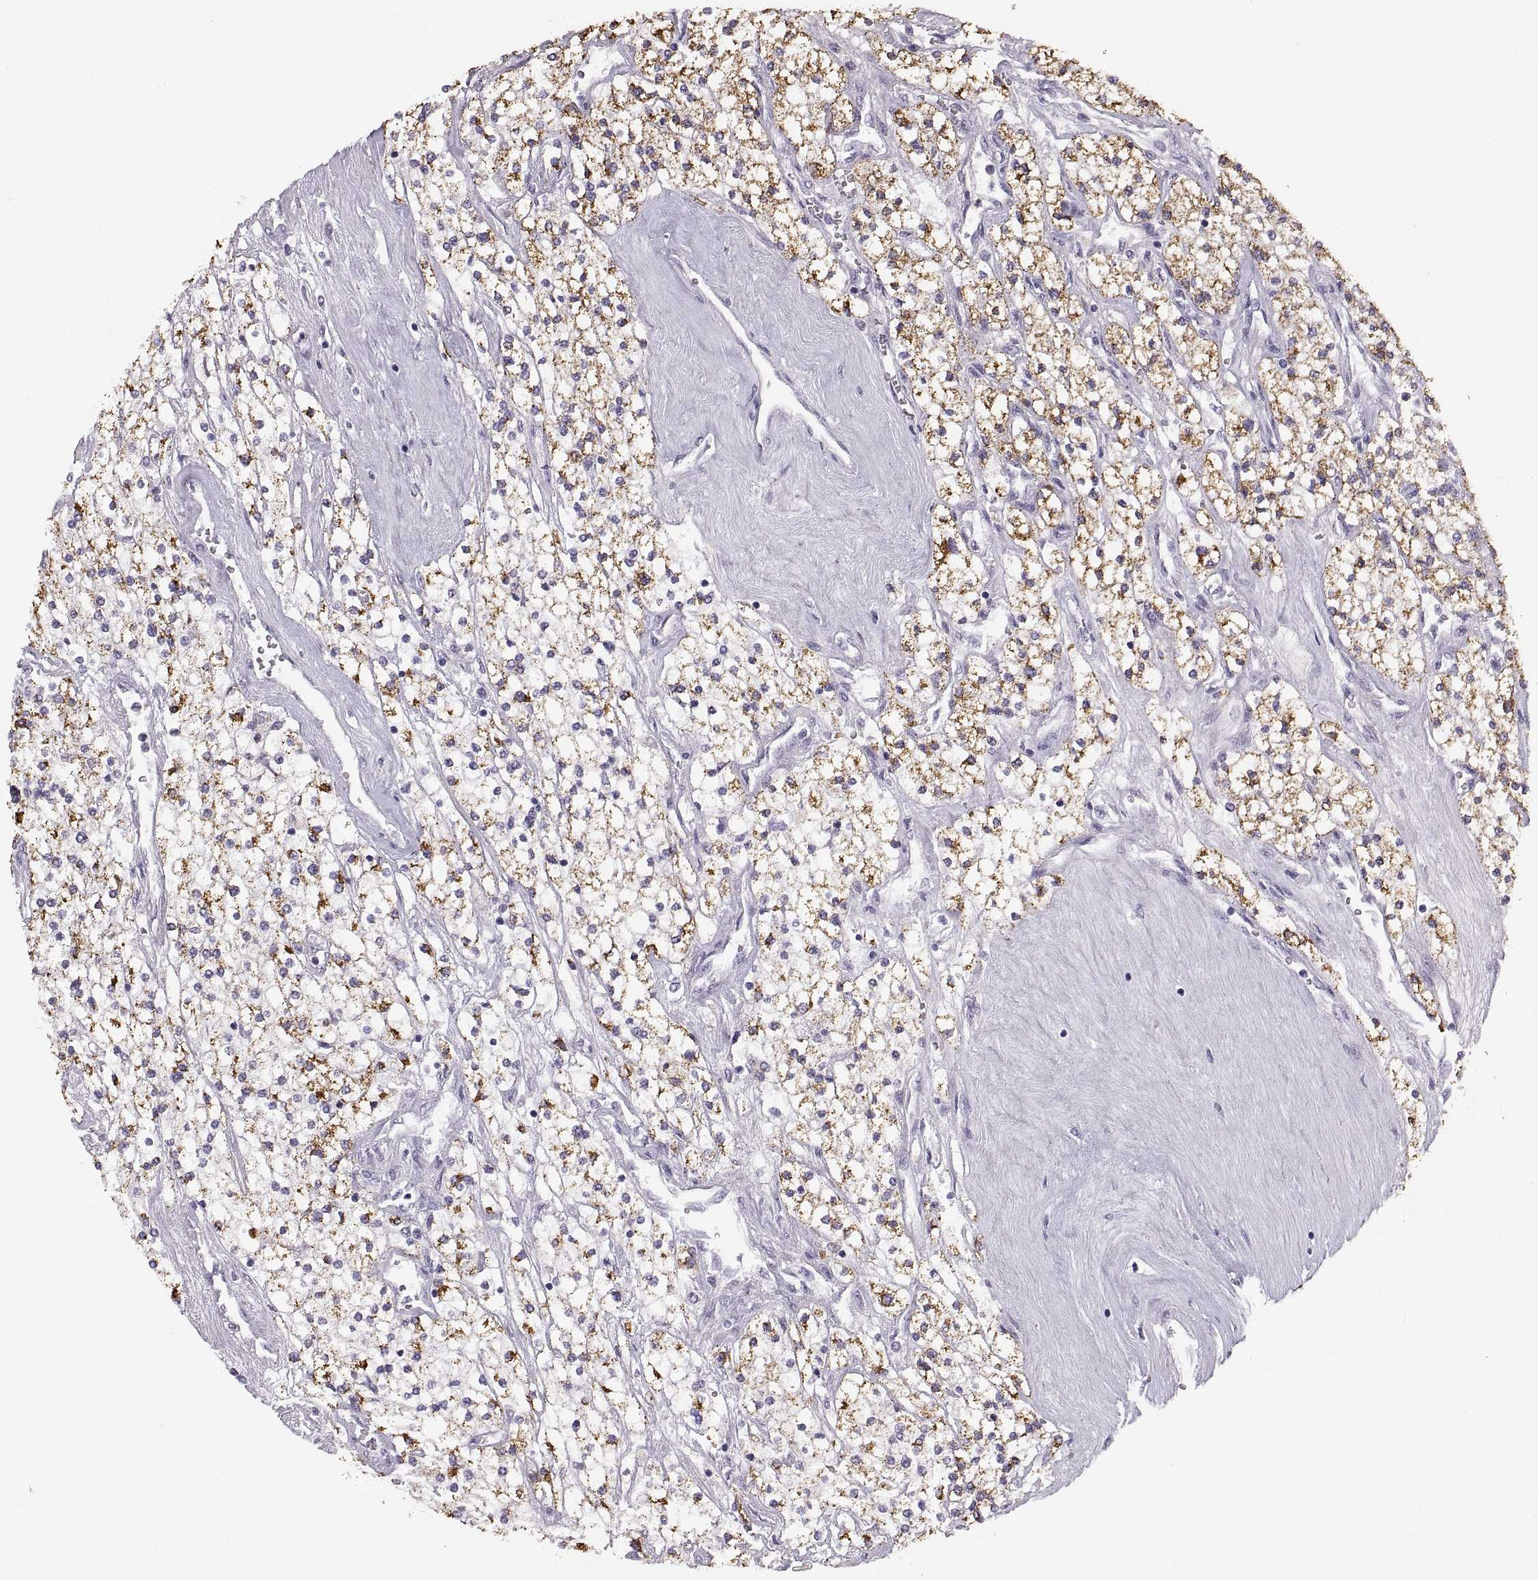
{"staining": {"intensity": "strong", "quantity": "25%-75%", "location": "cytoplasmic/membranous"}, "tissue": "renal cancer", "cell_type": "Tumor cells", "image_type": "cancer", "snomed": [{"axis": "morphology", "description": "Adenocarcinoma, NOS"}, {"axis": "topography", "description": "Kidney"}], "caption": "IHC of adenocarcinoma (renal) demonstrates high levels of strong cytoplasmic/membranous staining in approximately 25%-75% of tumor cells.", "gene": "COL9A3", "patient": {"sex": "male", "age": 80}}